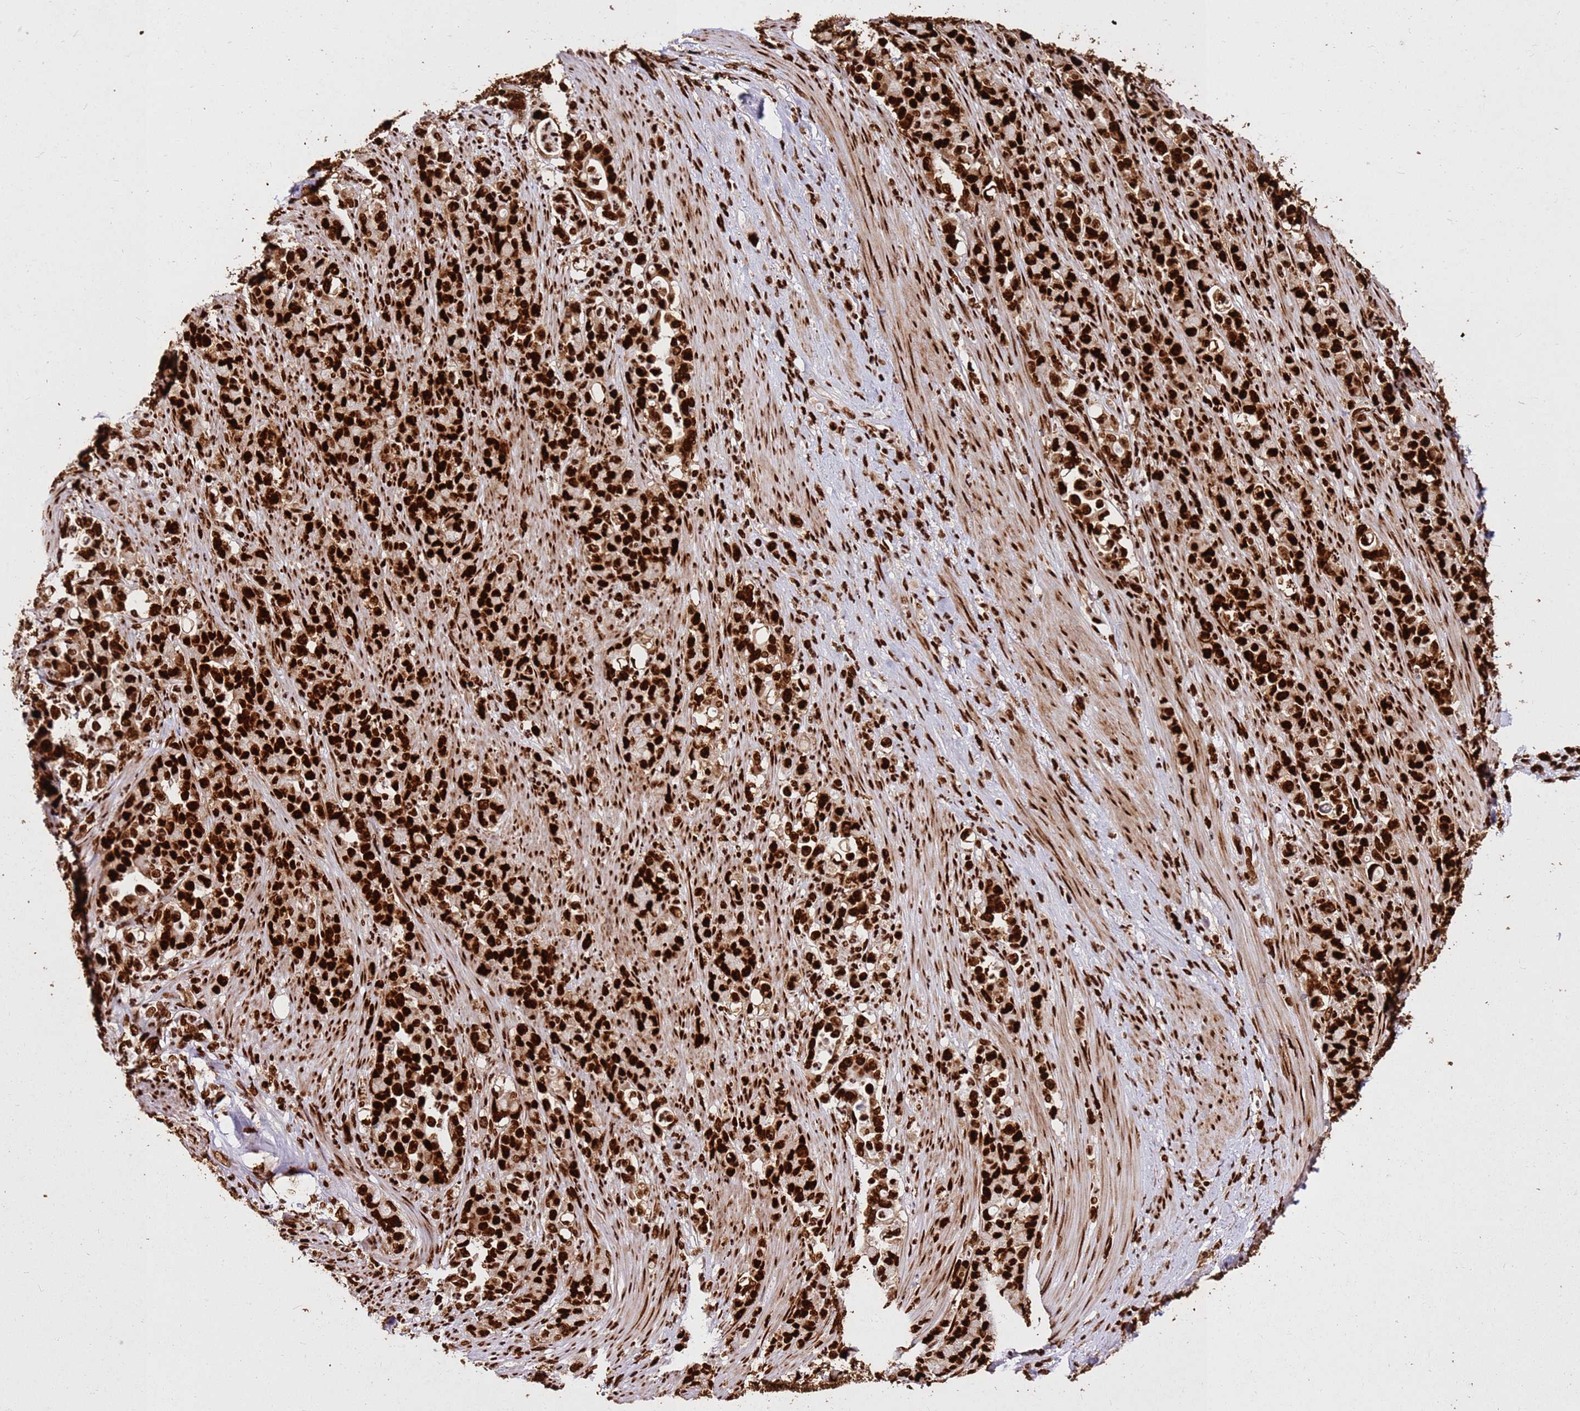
{"staining": {"intensity": "strong", "quantity": ">75%", "location": "nuclear"}, "tissue": "stomach cancer", "cell_type": "Tumor cells", "image_type": "cancer", "snomed": [{"axis": "morphology", "description": "Normal tissue, NOS"}, {"axis": "morphology", "description": "Adenocarcinoma, NOS"}, {"axis": "topography", "description": "Stomach"}], "caption": "Adenocarcinoma (stomach) stained with a brown dye shows strong nuclear positive staining in approximately >75% of tumor cells.", "gene": "HNRNPAB", "patient": {"sex": "female", "age": 79}}